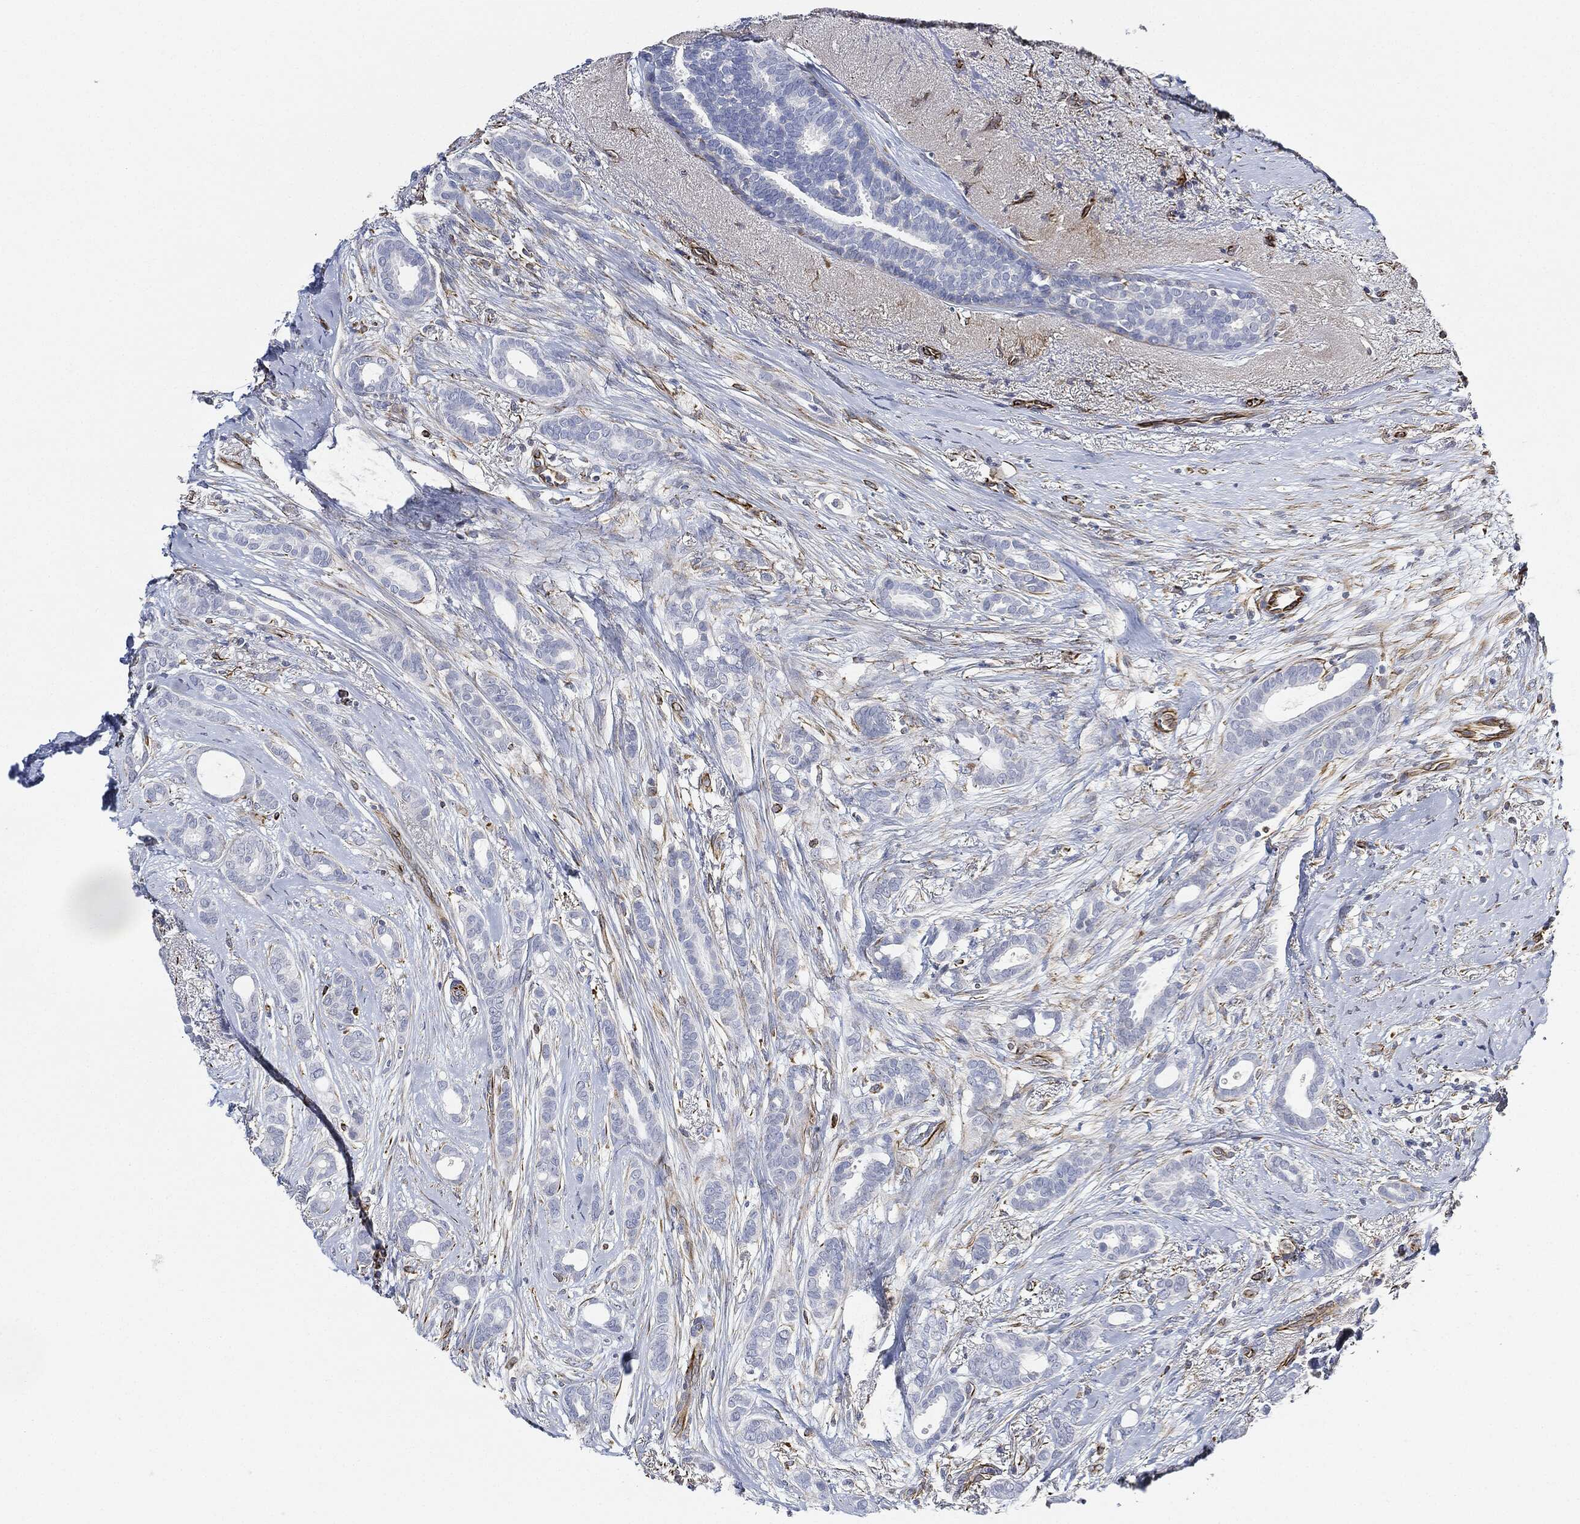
{"staining": {"intensity": "negative", "quantity": "none", "location": "none"}, "tissue": "breast cancer", "cell_type": "Tumor cells", "image_type": "cancer", "snomed": [{"axis": "morphology", "description": "Duct carcinoma"}, {"axis": "topography", "description": "Breast"}], "caption": "IHC image of neoplastic tissue: human infiltrating ductal carcinoma (breast) stained with DAB exhibits no significant protein positivity in tumor cells.", "gene": "THSD1", "patient": {"sex": "female", "age": 51}}